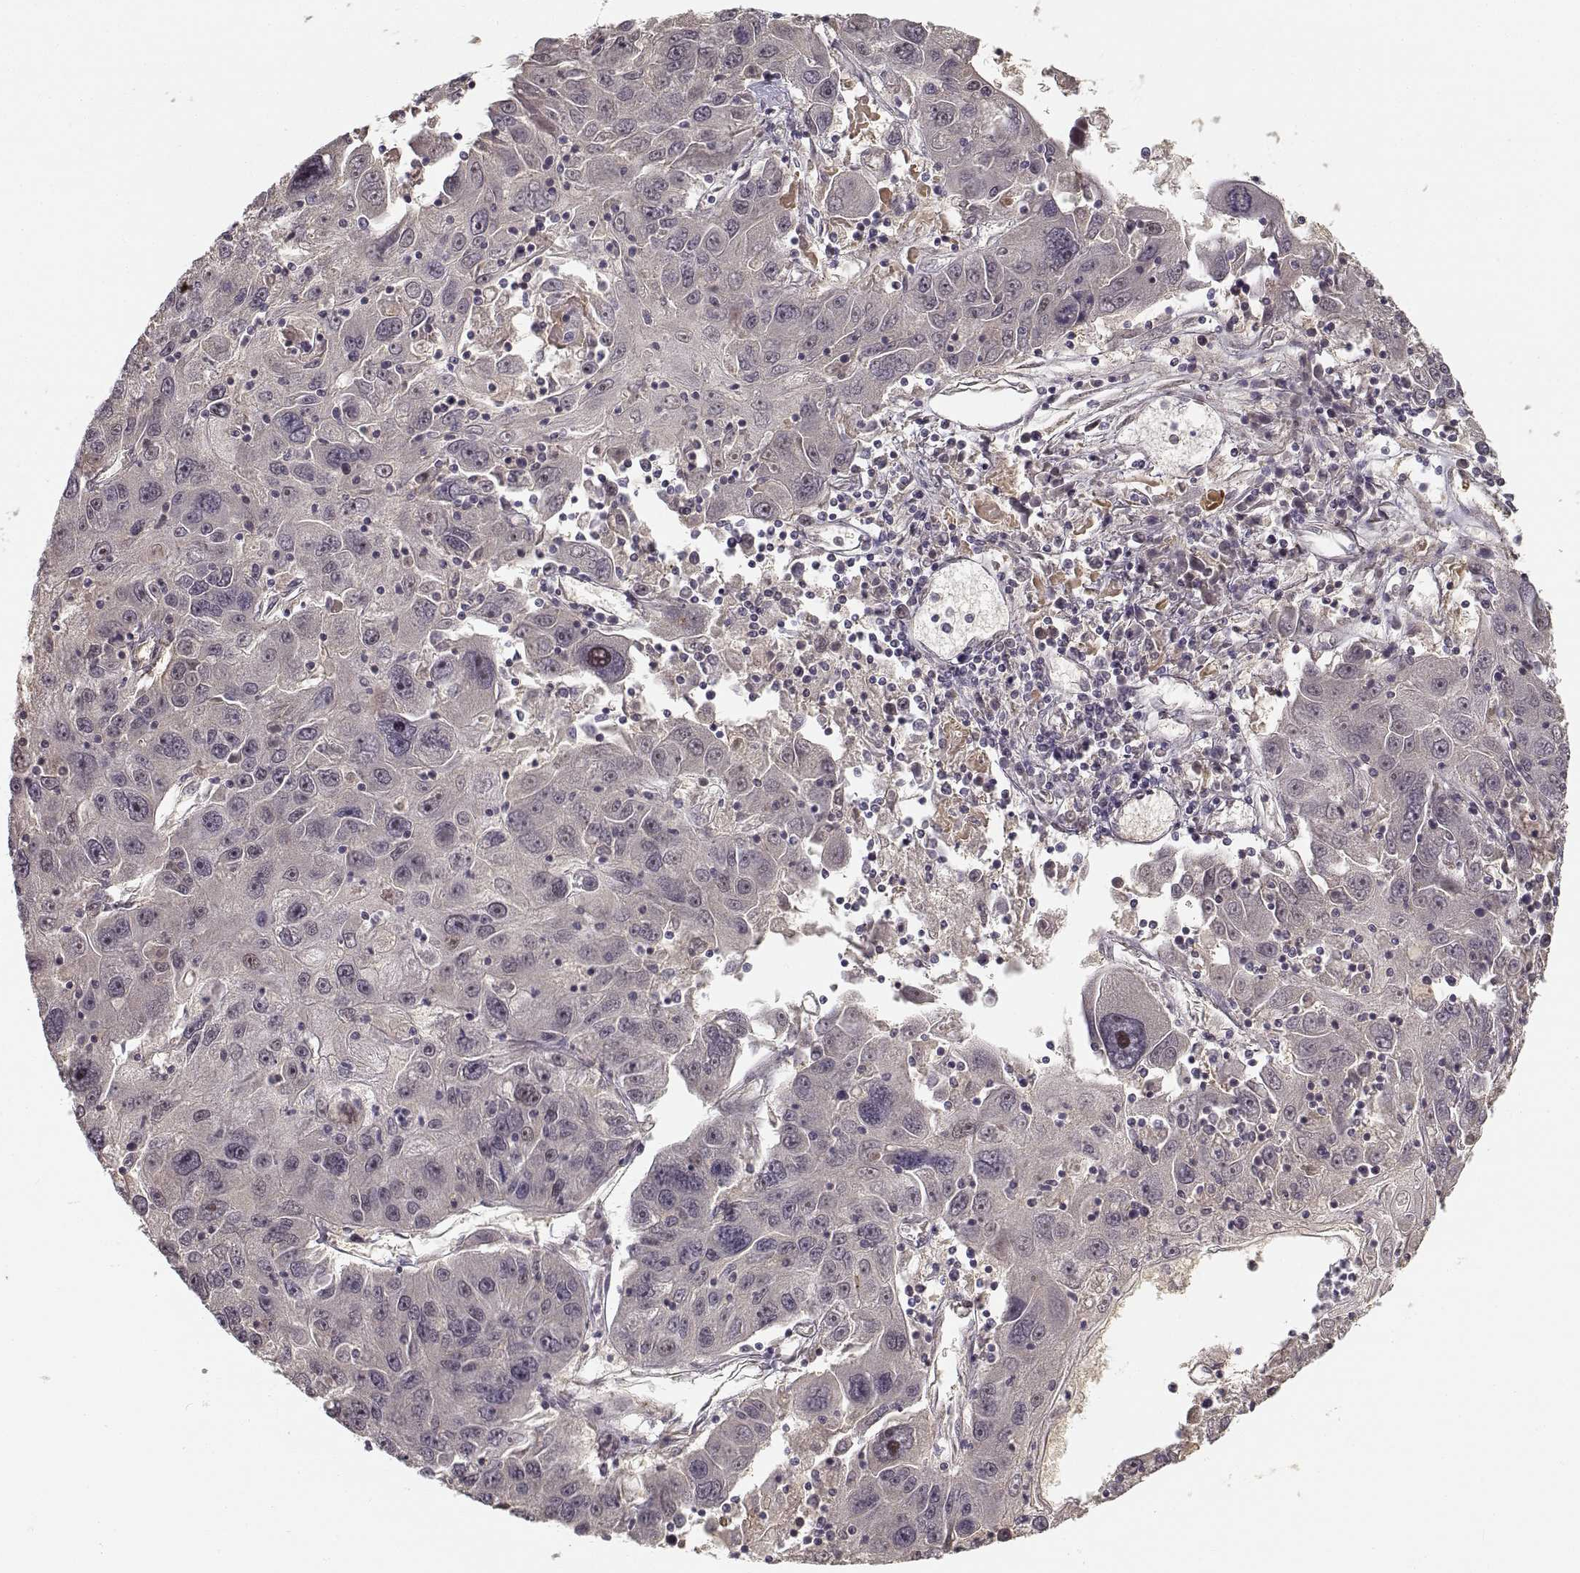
{"staining": {"intensity": "negative", "quantity": "none", "location": "none"}, "tissue": "stomach cancer", "cell_type": "Tumor cells", "image_type": "cancer", "snomed": [{"axis": "morphology", "description": "Adenocarcinoma, NOS"}, {"axis": "topography", "description": "Stomach"}], "caption": "Protein analysis of adenocarcinoma (stomach) demonstrates no significant expression in tumor cells.", "gene": "RGS9BP", "patient": {"sex": "male", "age": 56}}